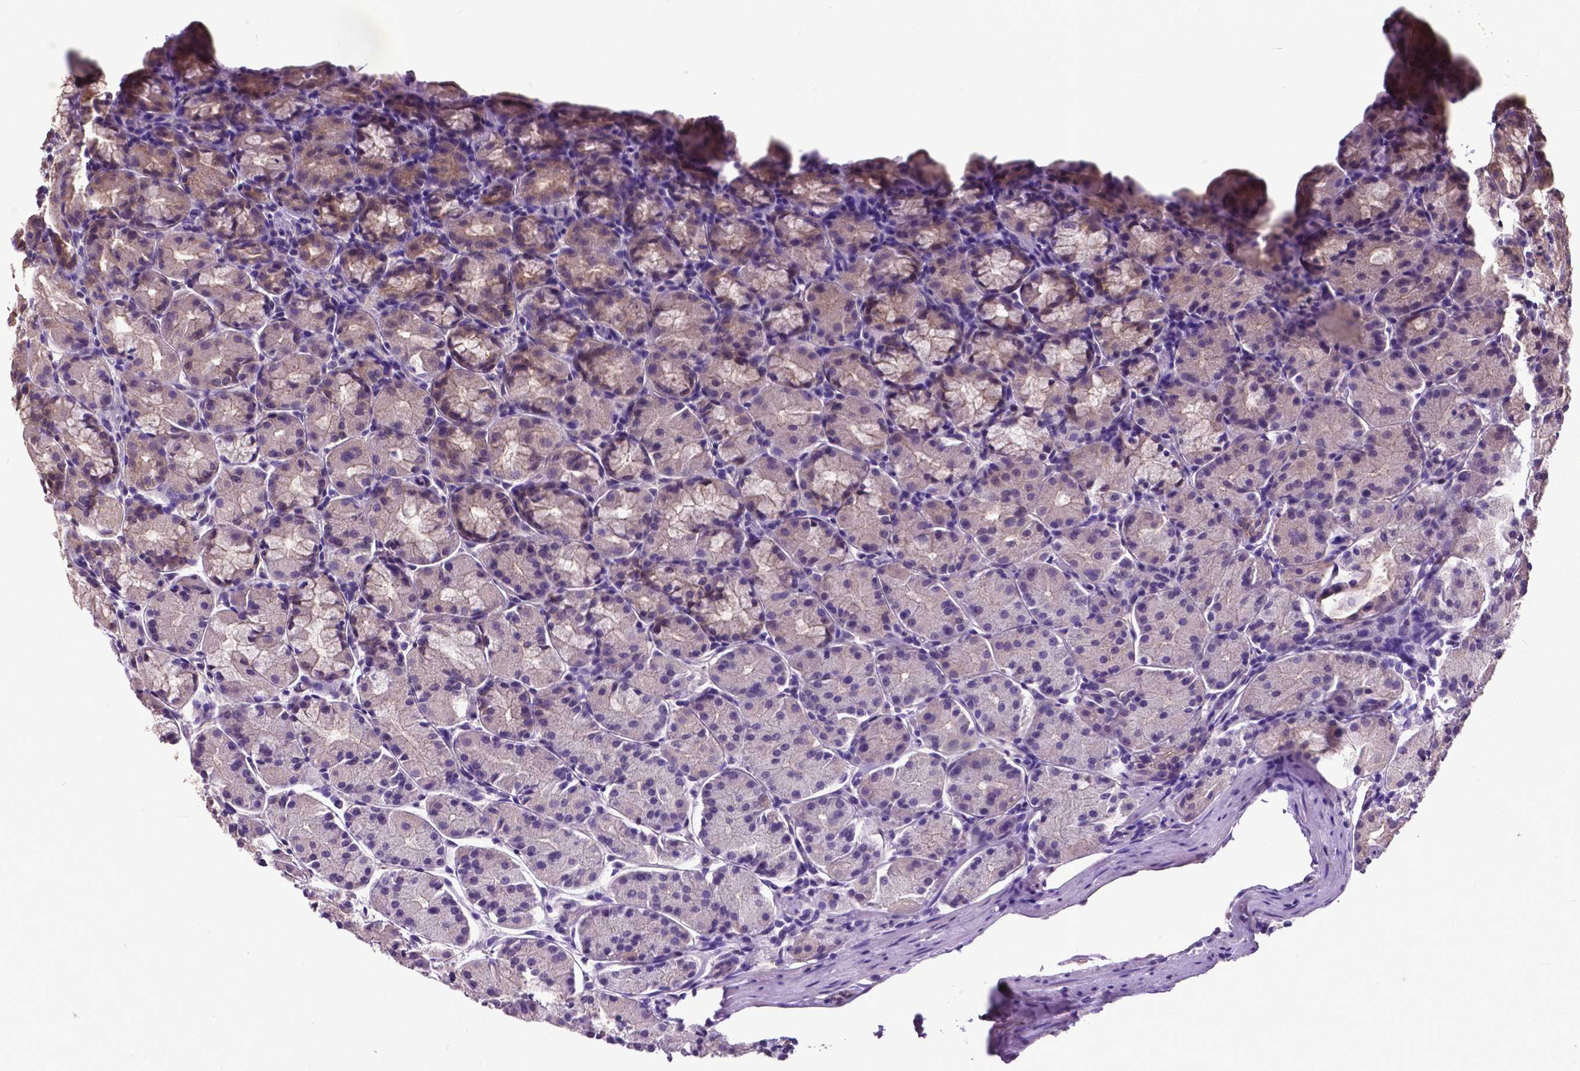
{"staining": {"intensity": "weak", "quantity": "<25%", "location": "cytoplasmic/membranous"}, "tissue": "stomach", "cell_type": "Glandular cells", "image_type": "normal", "snomed": [{"axis": "morphology", "description": "Normal tissue, NOS"}, {"axis": "topography", "description": "Stomach, upper"}], "caption": "This is a micrograph of immunohistochemistry (IHC) staining of benign stomach, which shows no positivity in glandular cells.", "gene": "PDLIM1", "patient": {"sex": "male", "age": 47}}